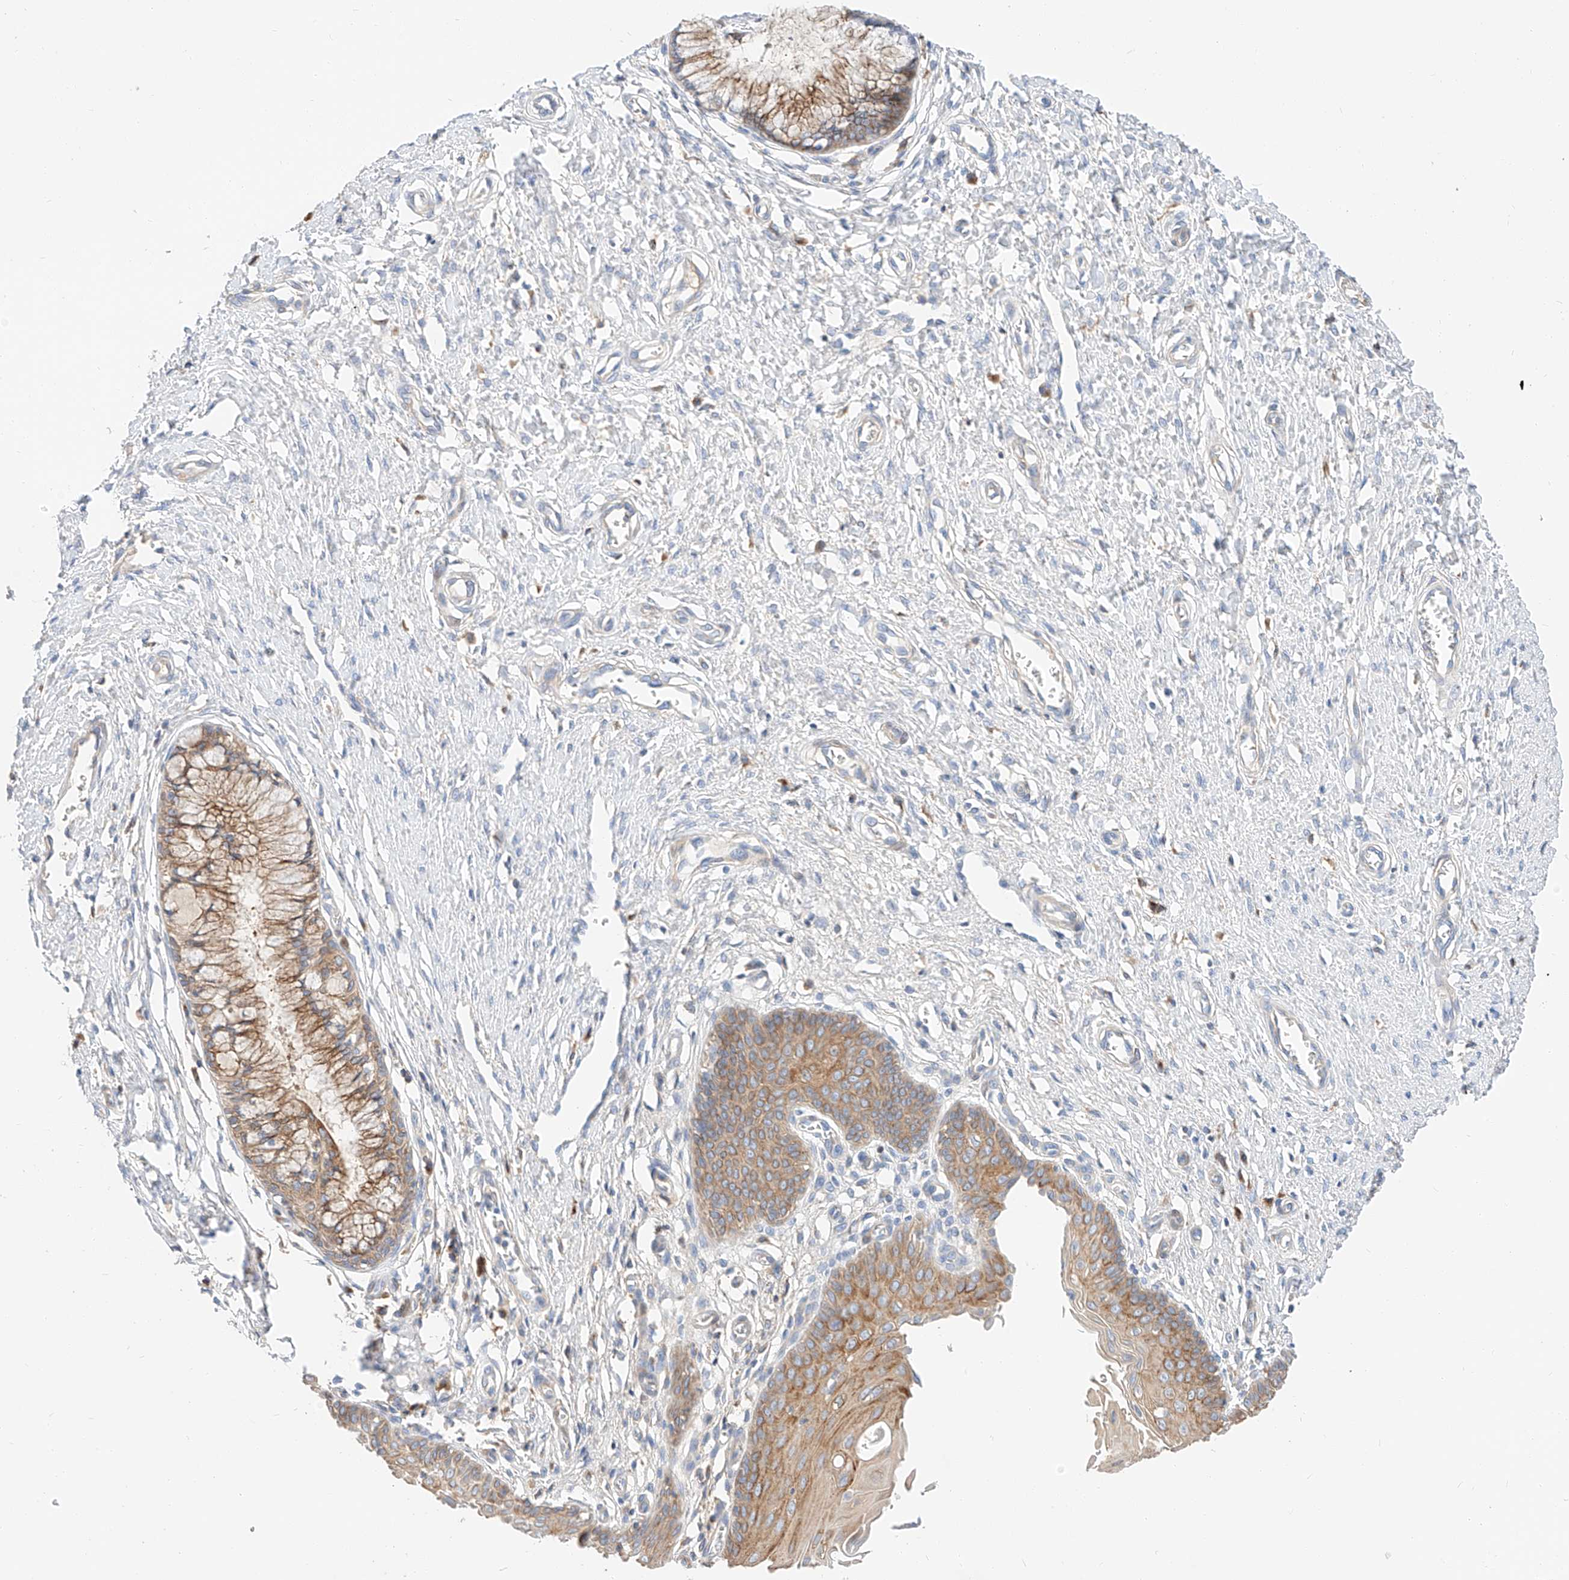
{"staining": {"intensity": "moderate", "quantity": ">75%", "location": "cytoplasmic/membranous"}, "tissue": "cervix", "cell_type": "Glandular cells", "image_type": "normal", "snomed": [{"axis": "morphology", "description": "Normal tissue, NOS"}, {"axis": "topography", "description": "Cervix"}], "caption": "The photomicrograph exhibits staining of benign cervix, revealing moderate cytoplasmic/membranous protein positivity (brown color) within glandular cells. (IHC, brightfield microscopy, high magnification).", "gene": "MAP7", "patient": {"sex": "female", "age": 55}}